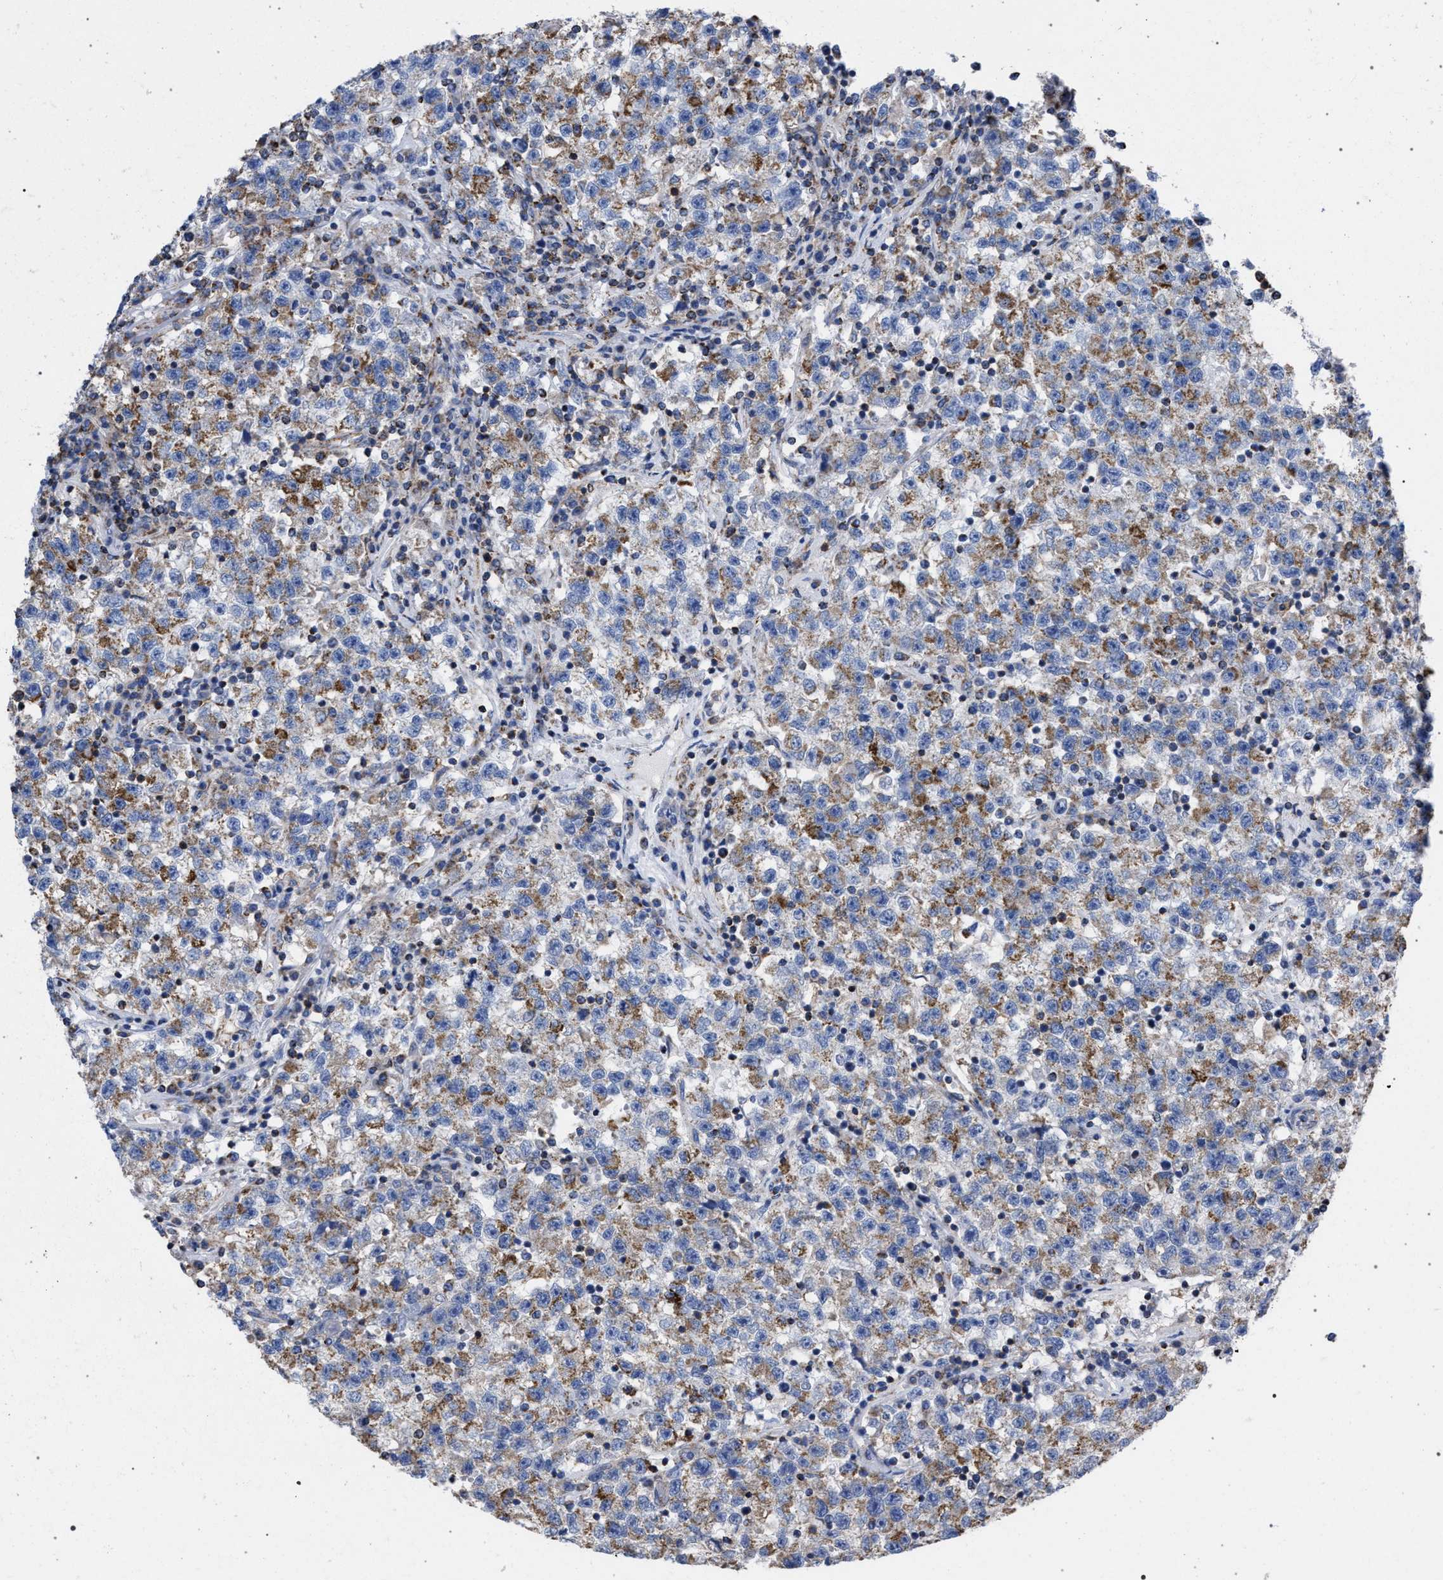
{"staining": {"intensity": "moderate", "quantity": ">75%", "location": "cytoplasmic/membranous"}, "tissue": "testis cancer", "cell_type": "Tumor cells", "image_type": "cancer", "snomed": [{"axis": "morphology", "description": "Seminoma, NOS"}, {"axis": "topography", "description": "Testis"}], "caption": "The image shows immunohistochemical staining of testis cancer (seminoma). There is moderate cytoplasmic/membranous expression is present in about >75% of tumor cells.", "gene": "ACADS", "patient": {"sex": "male", "age": 22}}